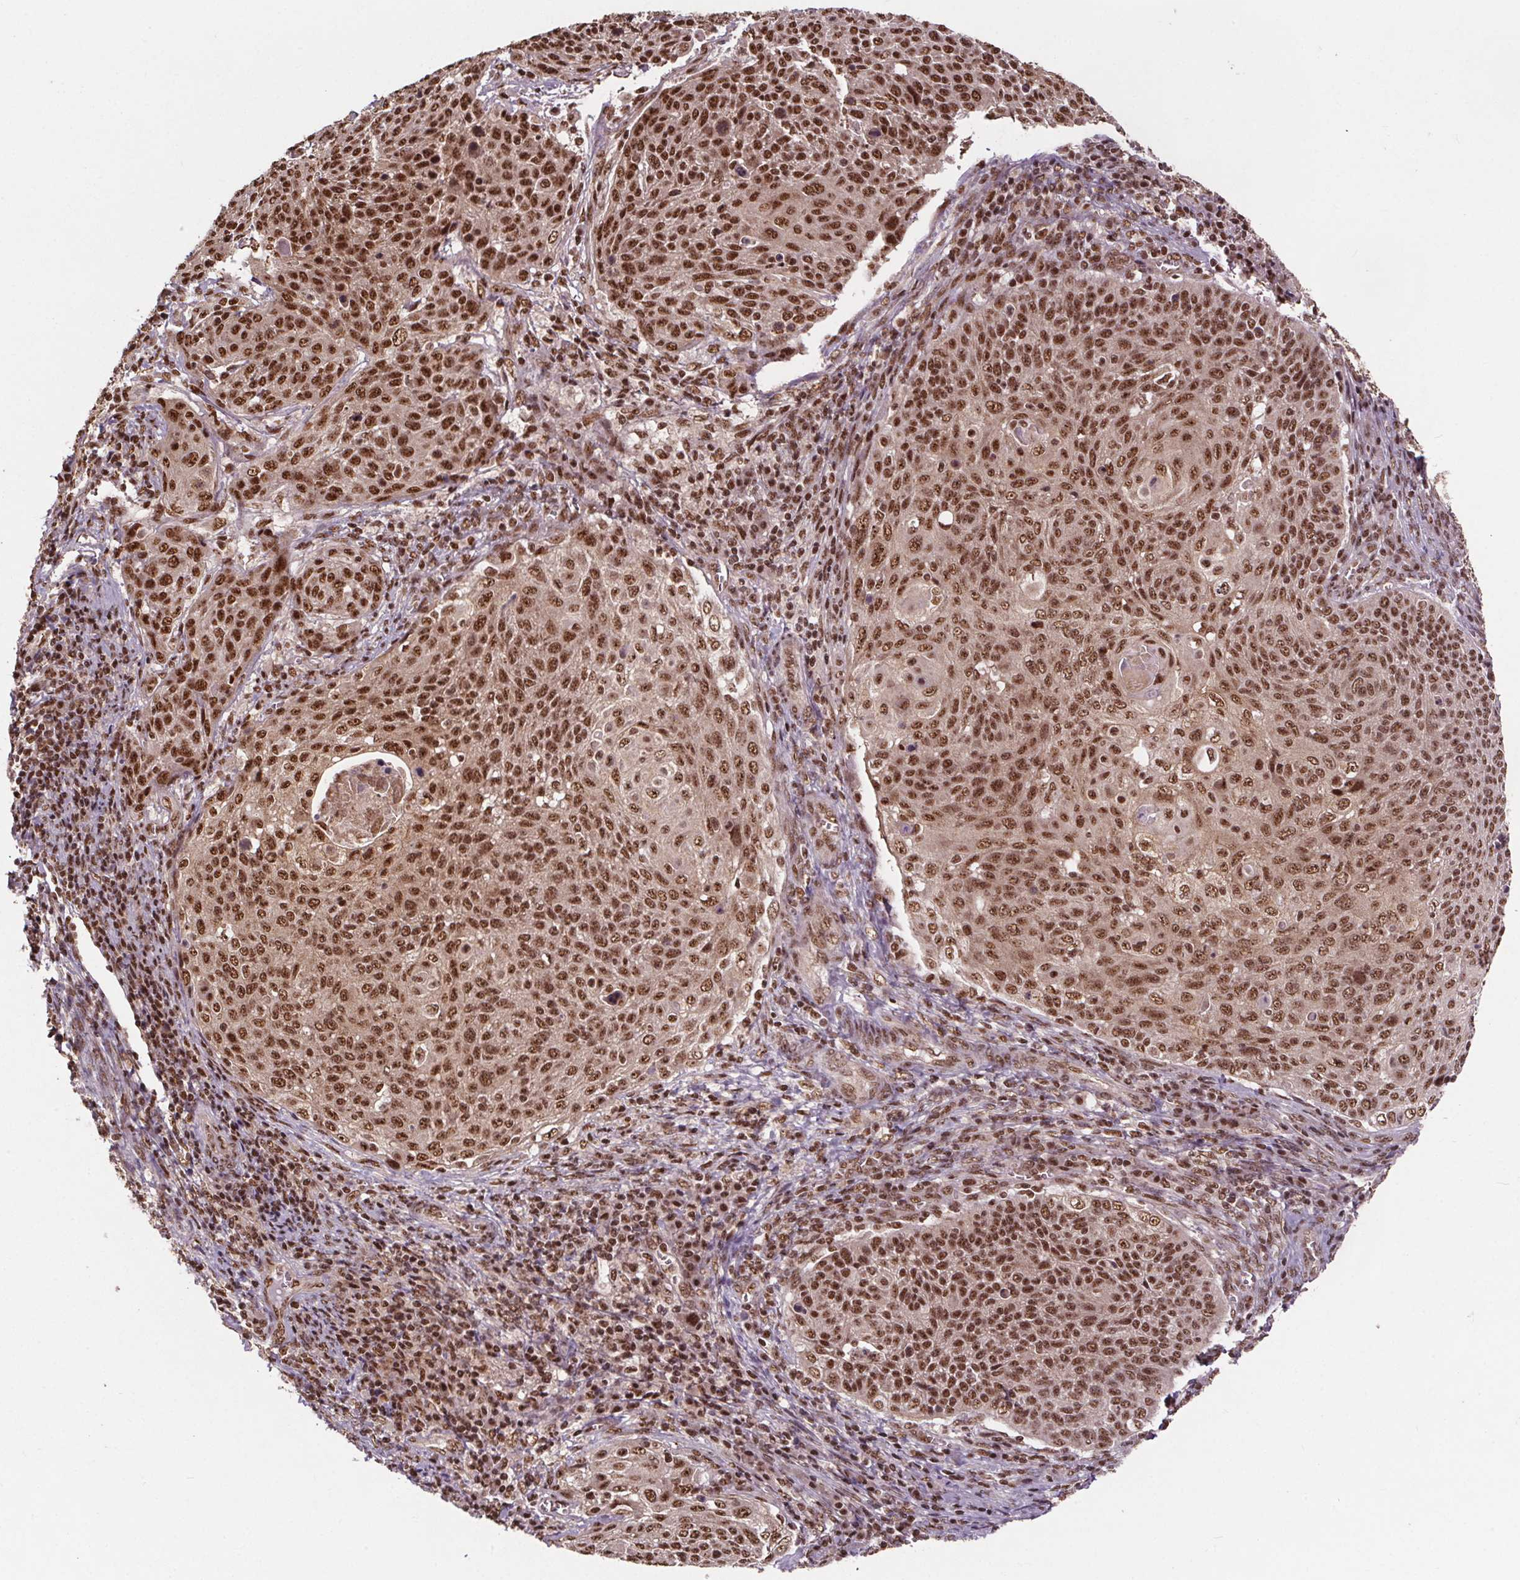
{"staining": {"intensity": "moderate", "quantity": ">75%", "location": "nuclear"}, "tissue": "cervical cancer", "cell_type": "Tumor cells", "image_type": "cancer", "snomed": [{"axis": "morphology", "description": "Squamous cell carcinoma, NOS"}, {"axis": "topography", "description": "Cervix"}], "caption": "Immunohistochemical staining of human cervical cancer reveals medium levels of moderate nuclear protein staining in about >75% of tumor cells.", "gene": "JARID2", "patient": {"sex": "female", "age": 31}}